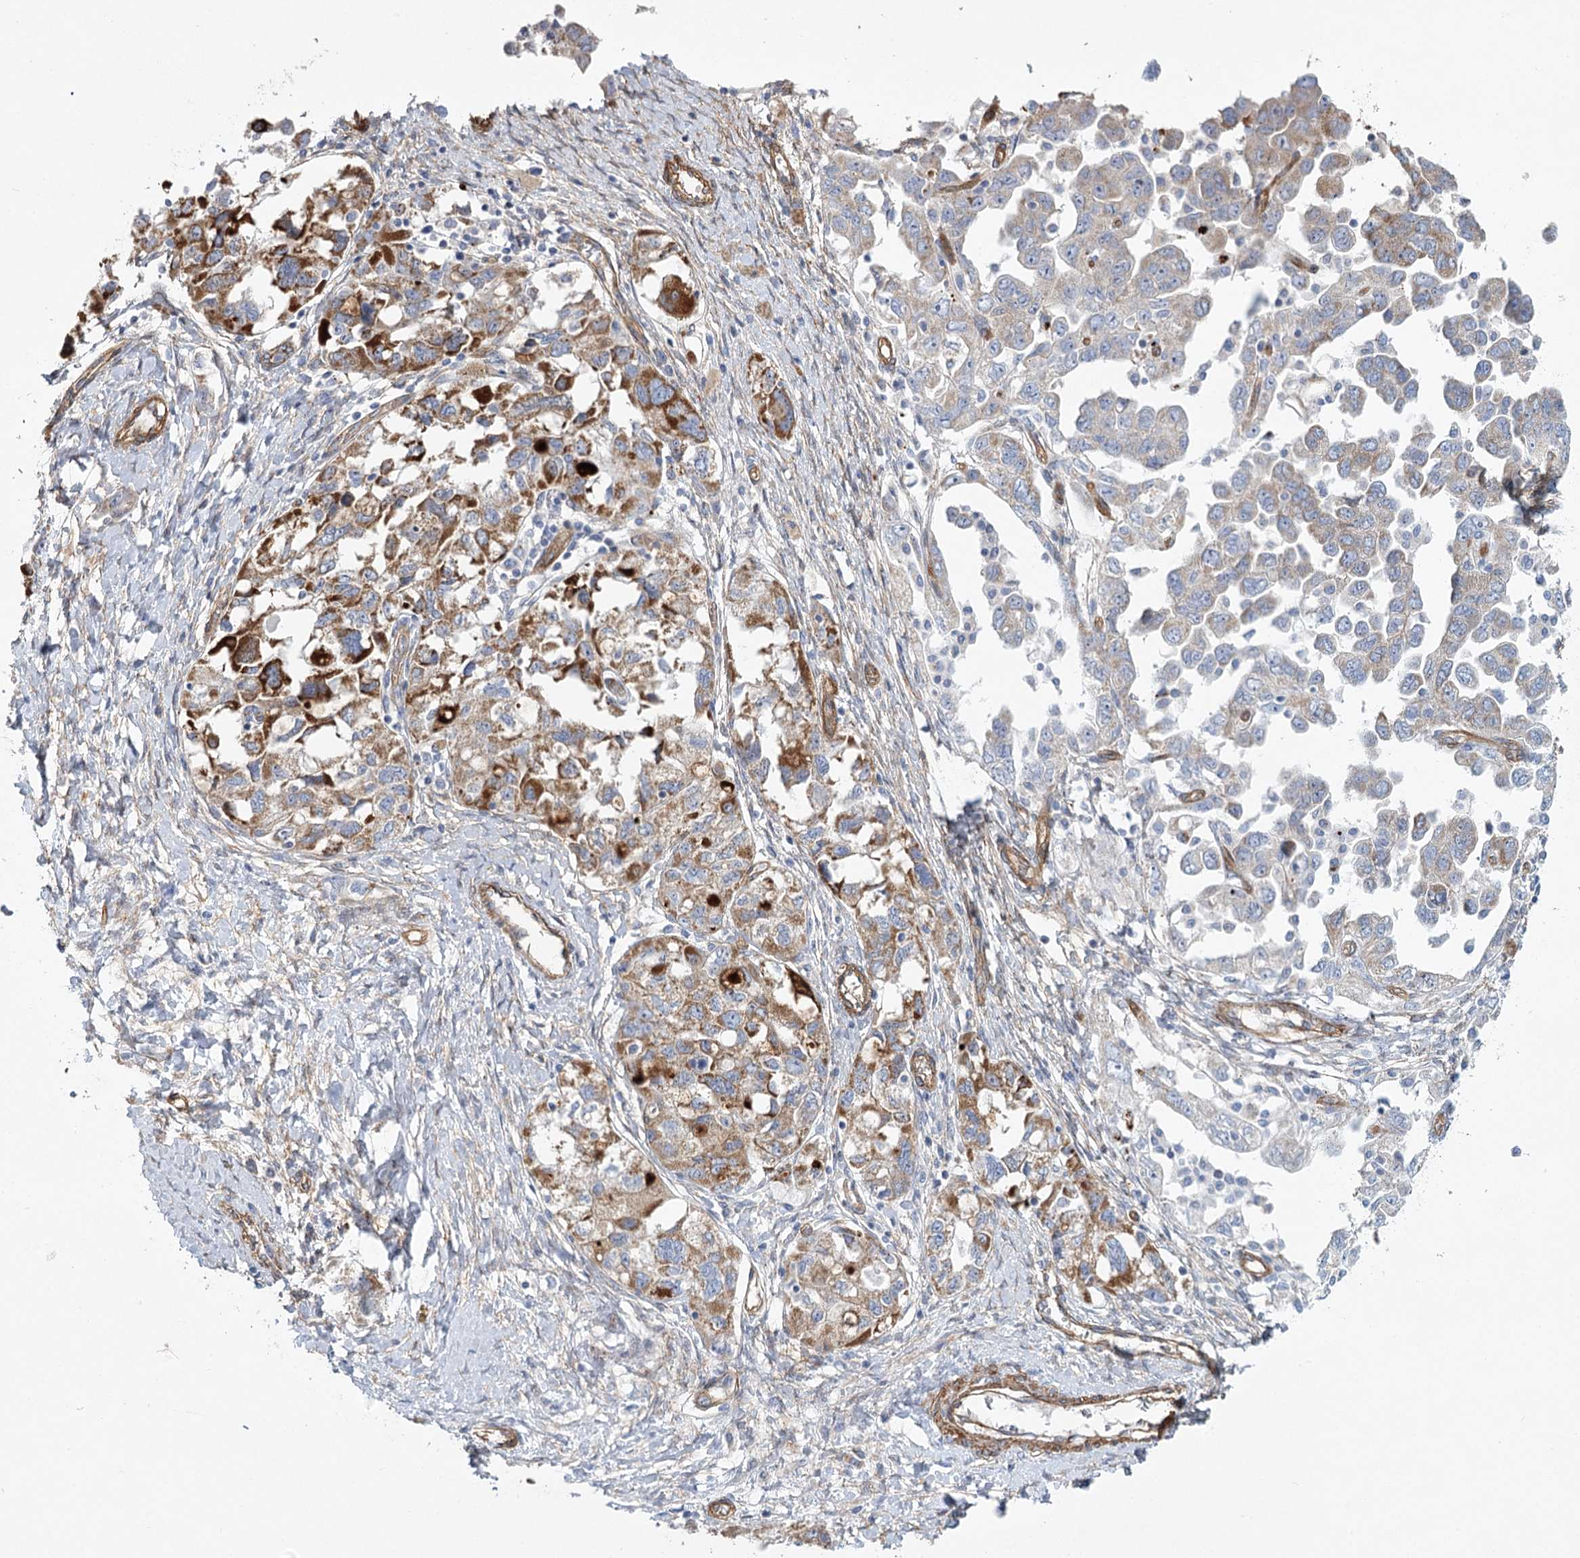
{"staining": {"intensity": "moderate", "quantity": "25%-75%", "location": "cytoplasmic/membranous"}, "tissue": "ovarian cancer", "cell_type": "Tumor cells", "image_type": "cancer", "snomed": [{"axis": "morphology", "description": "Carcinoma, NOS"}, {"axis": "morphology", "description": "Cystadenocarcinoma, serous, NOS"}, {"axis": "topography", "description": "Ovary"}], "caption": "This photomicrograph reveals immunohistochemistry staining of carcinoma (ovarian), with medium moderate cytoplasmic/membranous expression in approximately 25%-75% of tumor cells.", "gene": "TMEM164", "patient": {"sex": "female", "age": 69}}